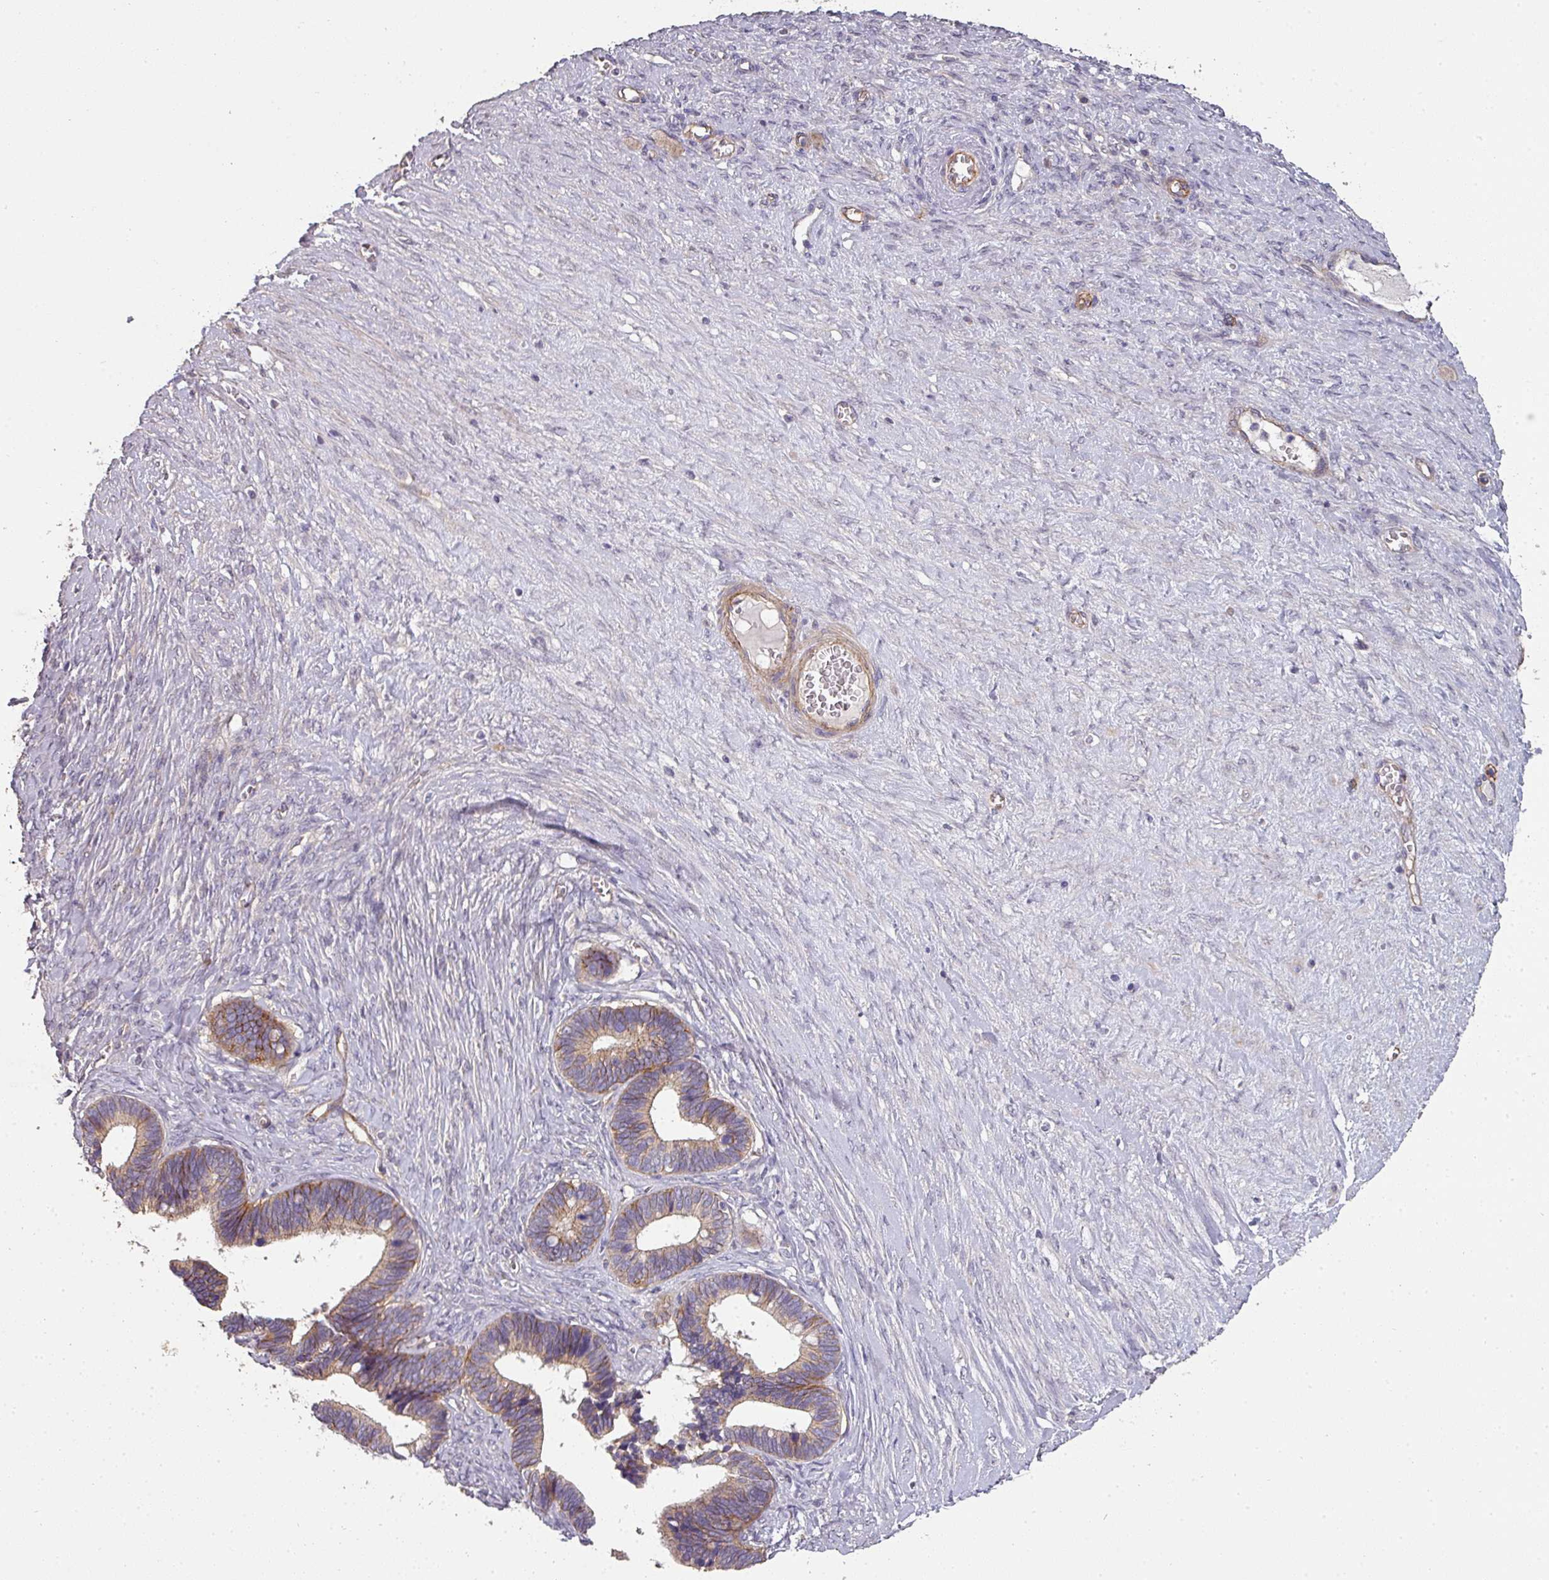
{"staining": {"intensity": "weak", "quantity": ">75%", "location": "cytoplasmic/membranous"}, "tissue": "ovarian cancer", "cell_type": "Tumor cells", "image_type": "cancer", "snomed": [{"axis": "morphology", "description": "Cystadenocarcinoma, serous, NOS"}, {"axis": "topography", "description": "Ovary"}], "caption": "The histopathology image demonstrates staining of ovarian cancer (serous cystadenocarcinoma), revealing weak cytoplasmic/membranous protein positivity (brown color) within tumor cells. The staining was performed using DAB (3,3'-diaminobenzidine) to visualize the protein expression in brown, while the nuclei were stained in blue with hematoxylin (Magnification: 20x).", "gene": "PCDH1", "patient": {"sex": "female", "age": 56}}